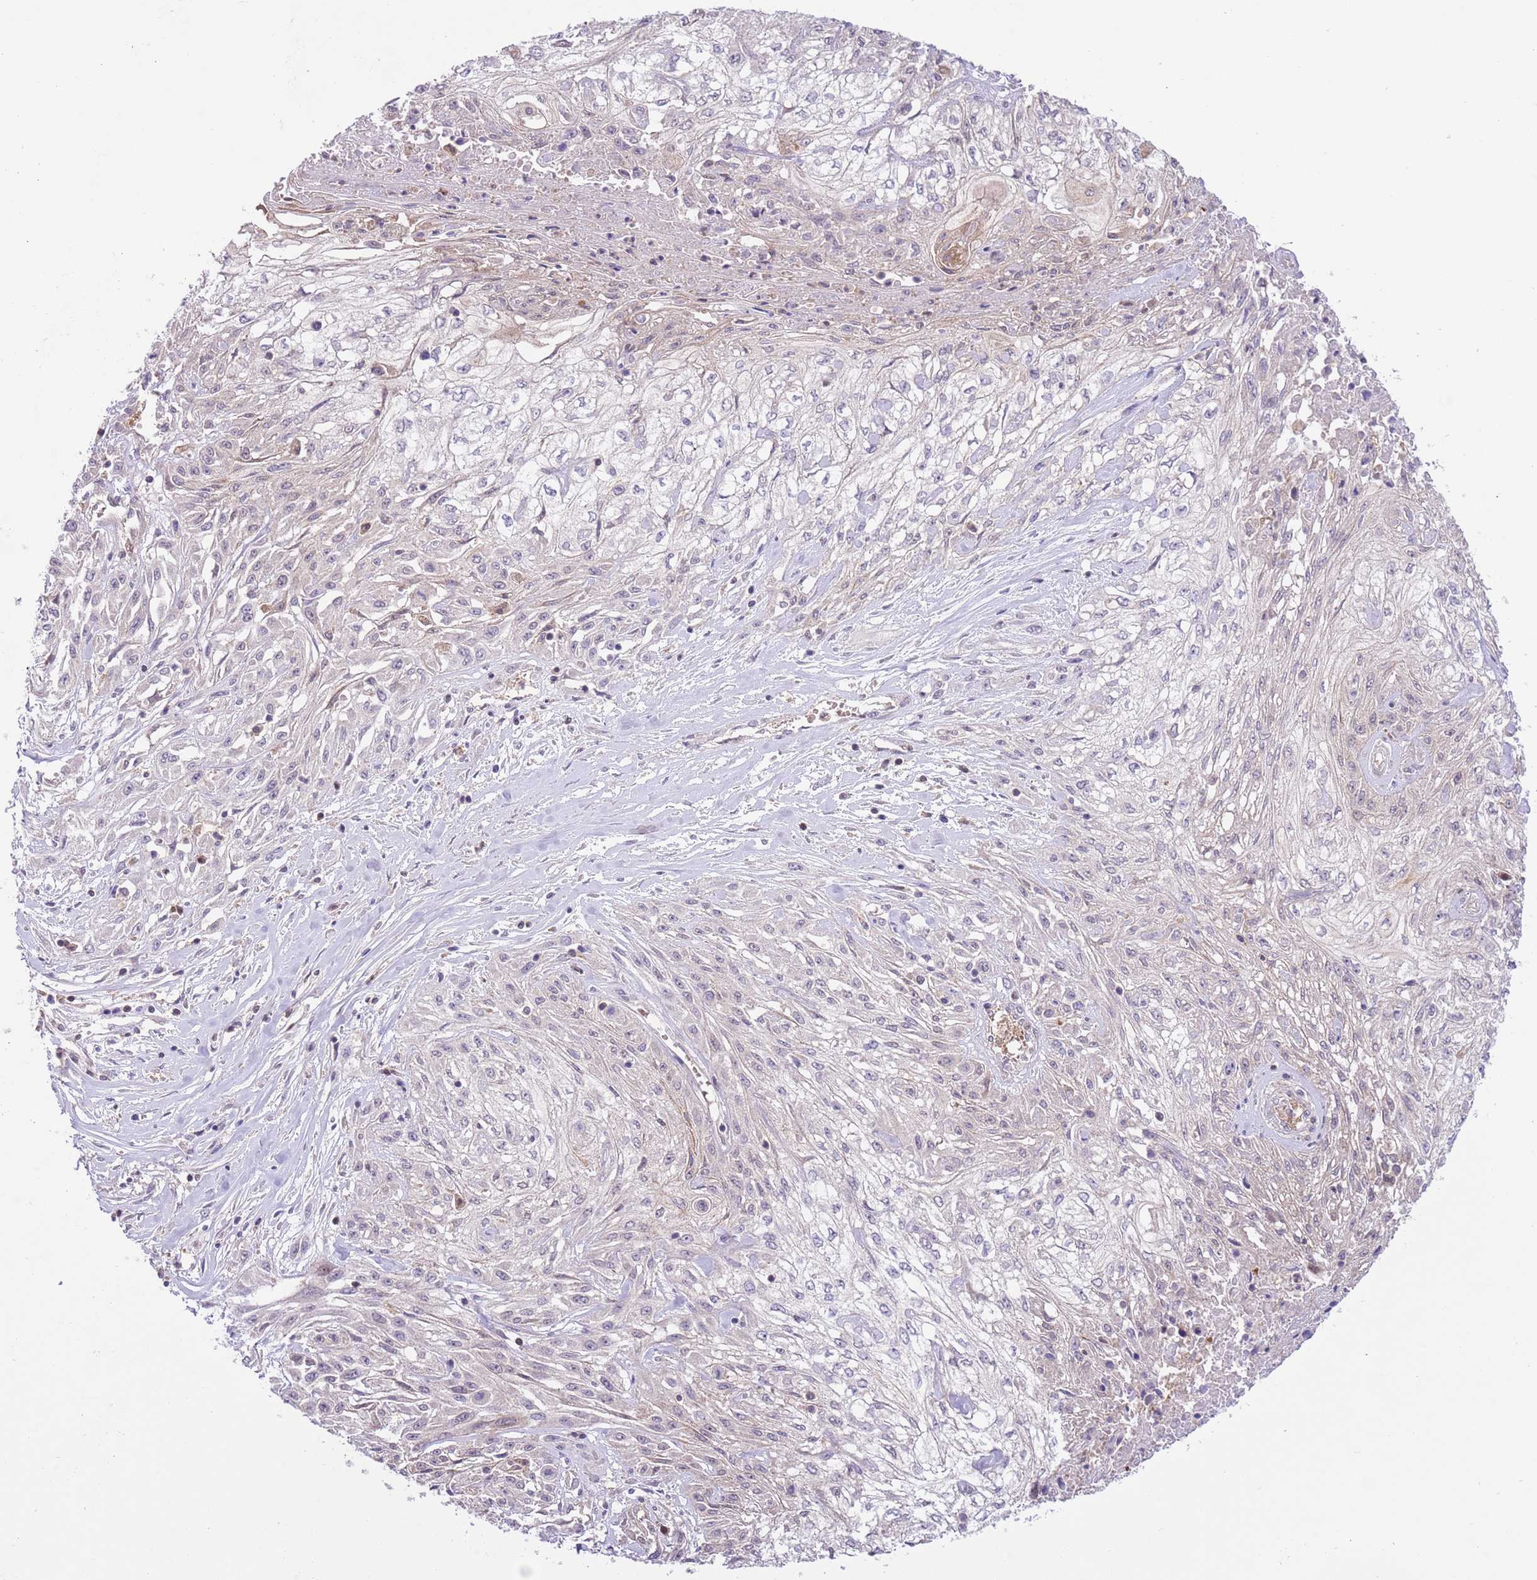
{"staining": {"intensity": "weak", "quantity": "<25%", "location": "cytoplasmic/membranous"}, "tissue": "skin cancer", "cell_type": "Tumor cells", "image_type": "cancer", "snomed": [{"axis": "morphology", "description": "Squamous cell carcinoma, NOS"}, {"axis": "morphology", "description": "Squamous cell carcinoma, metastatic, NOS"}, {"axis": "topography", "description": "Skin"}, {"axis": "topography", "description": "Lymph node"}], "caption": "IHC histopathology image of skin cancer (metastatic squamous cell carcinoma) stained for a protein (brown), which shows no staining in tumor cells.", "gene": "HDHD2", "patient": {"sex": "male", "age": 75}}